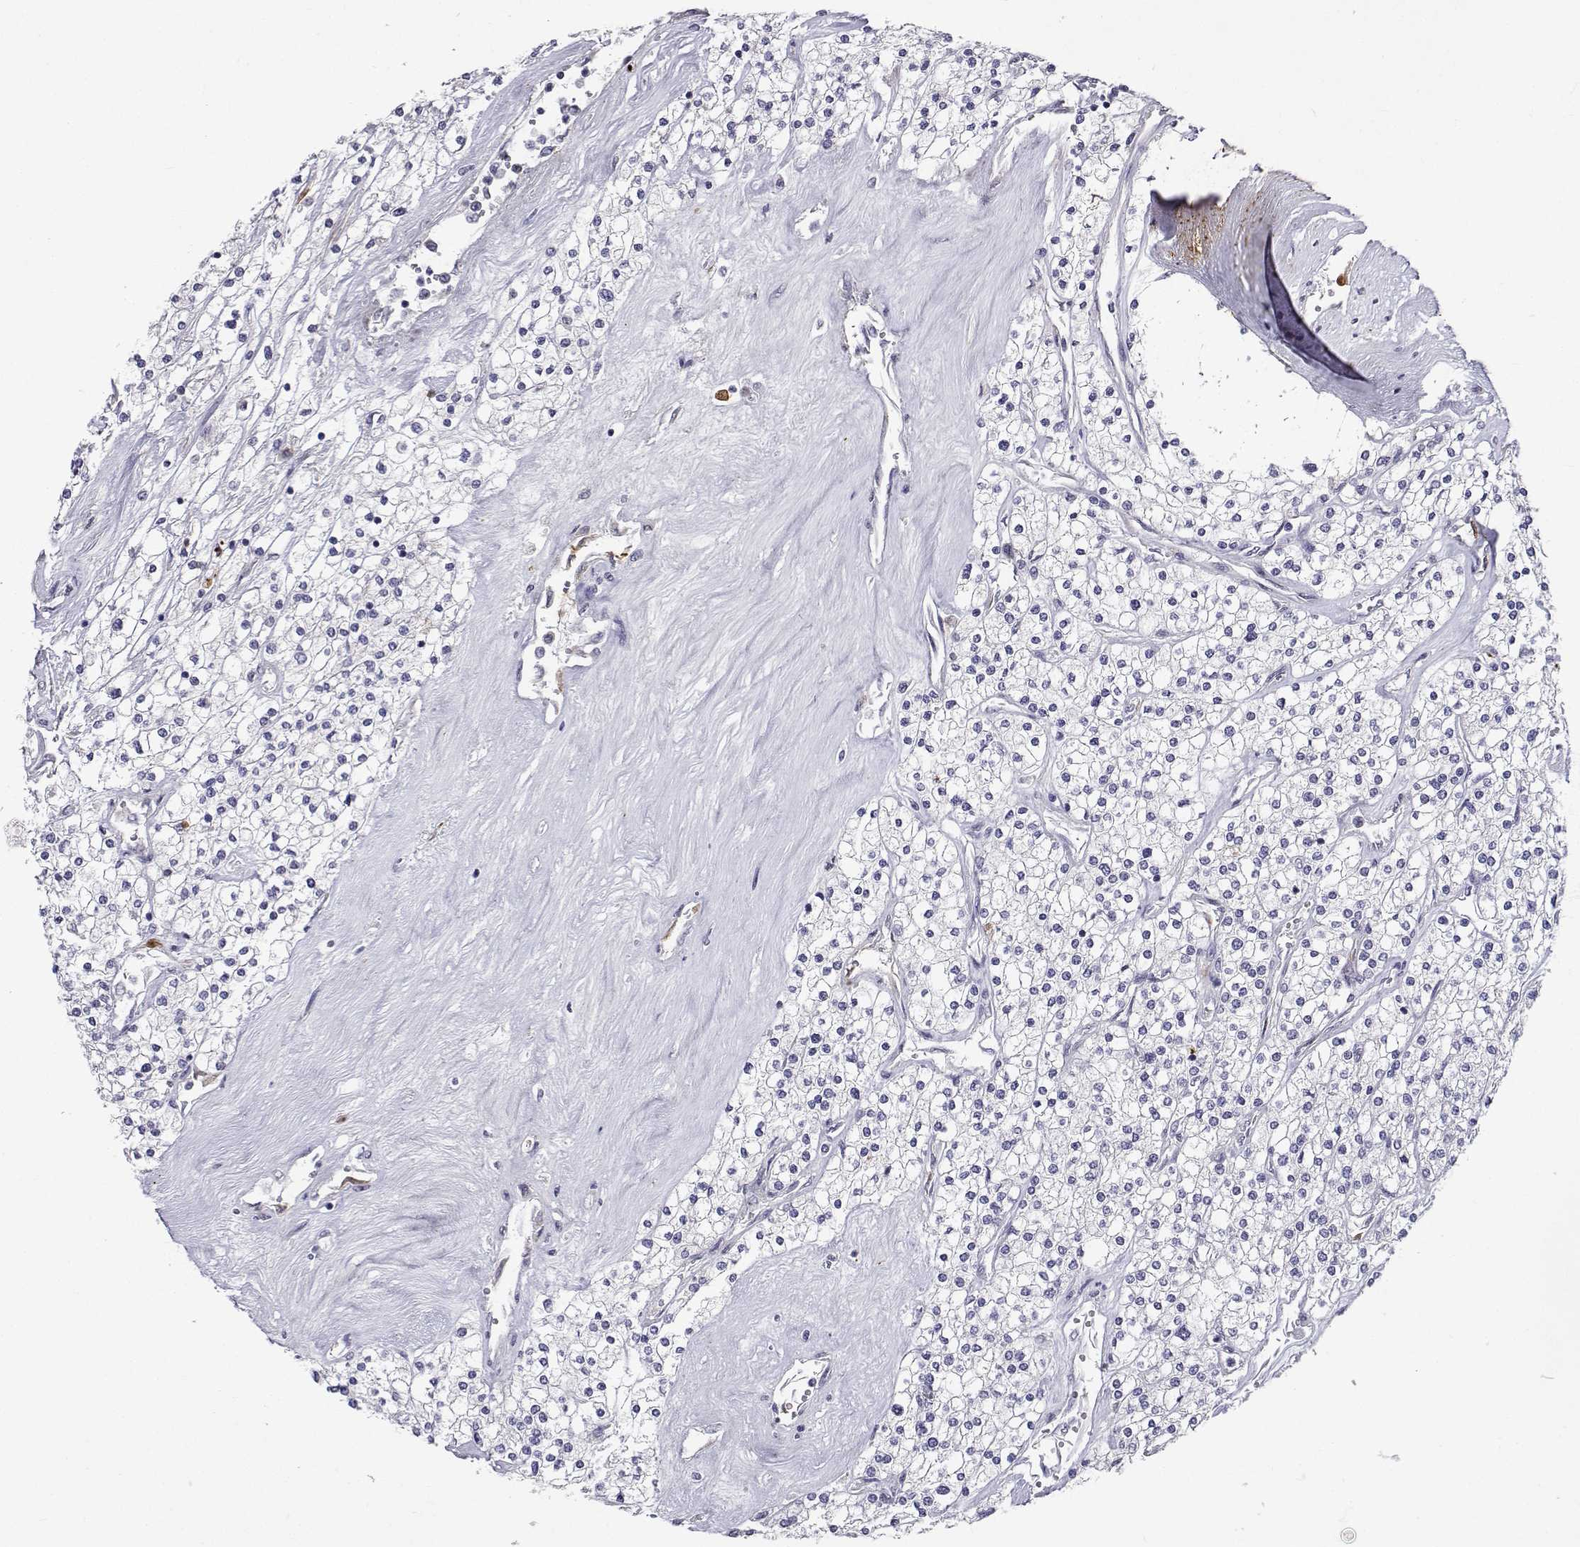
{"staining": {"intensity": "negative", "quantity": "none", "location": "none"}, "tissue": "renal cancer", "cell_type": "Tumor cells", "image_type": "cancer", "snomed": [{"axis": "morphology", "description": "Adenocarcinoma, NOS"}, {"axis": "topography", "description": "Kidney"}], "caption": "An IHC histopathology image of renal adenocarcinoma is shown. There is no staining in tumor cells of renal adenocarcinoma.", "gene": "SLC6A3", "patient": {"sex": "male", "age": 80}}